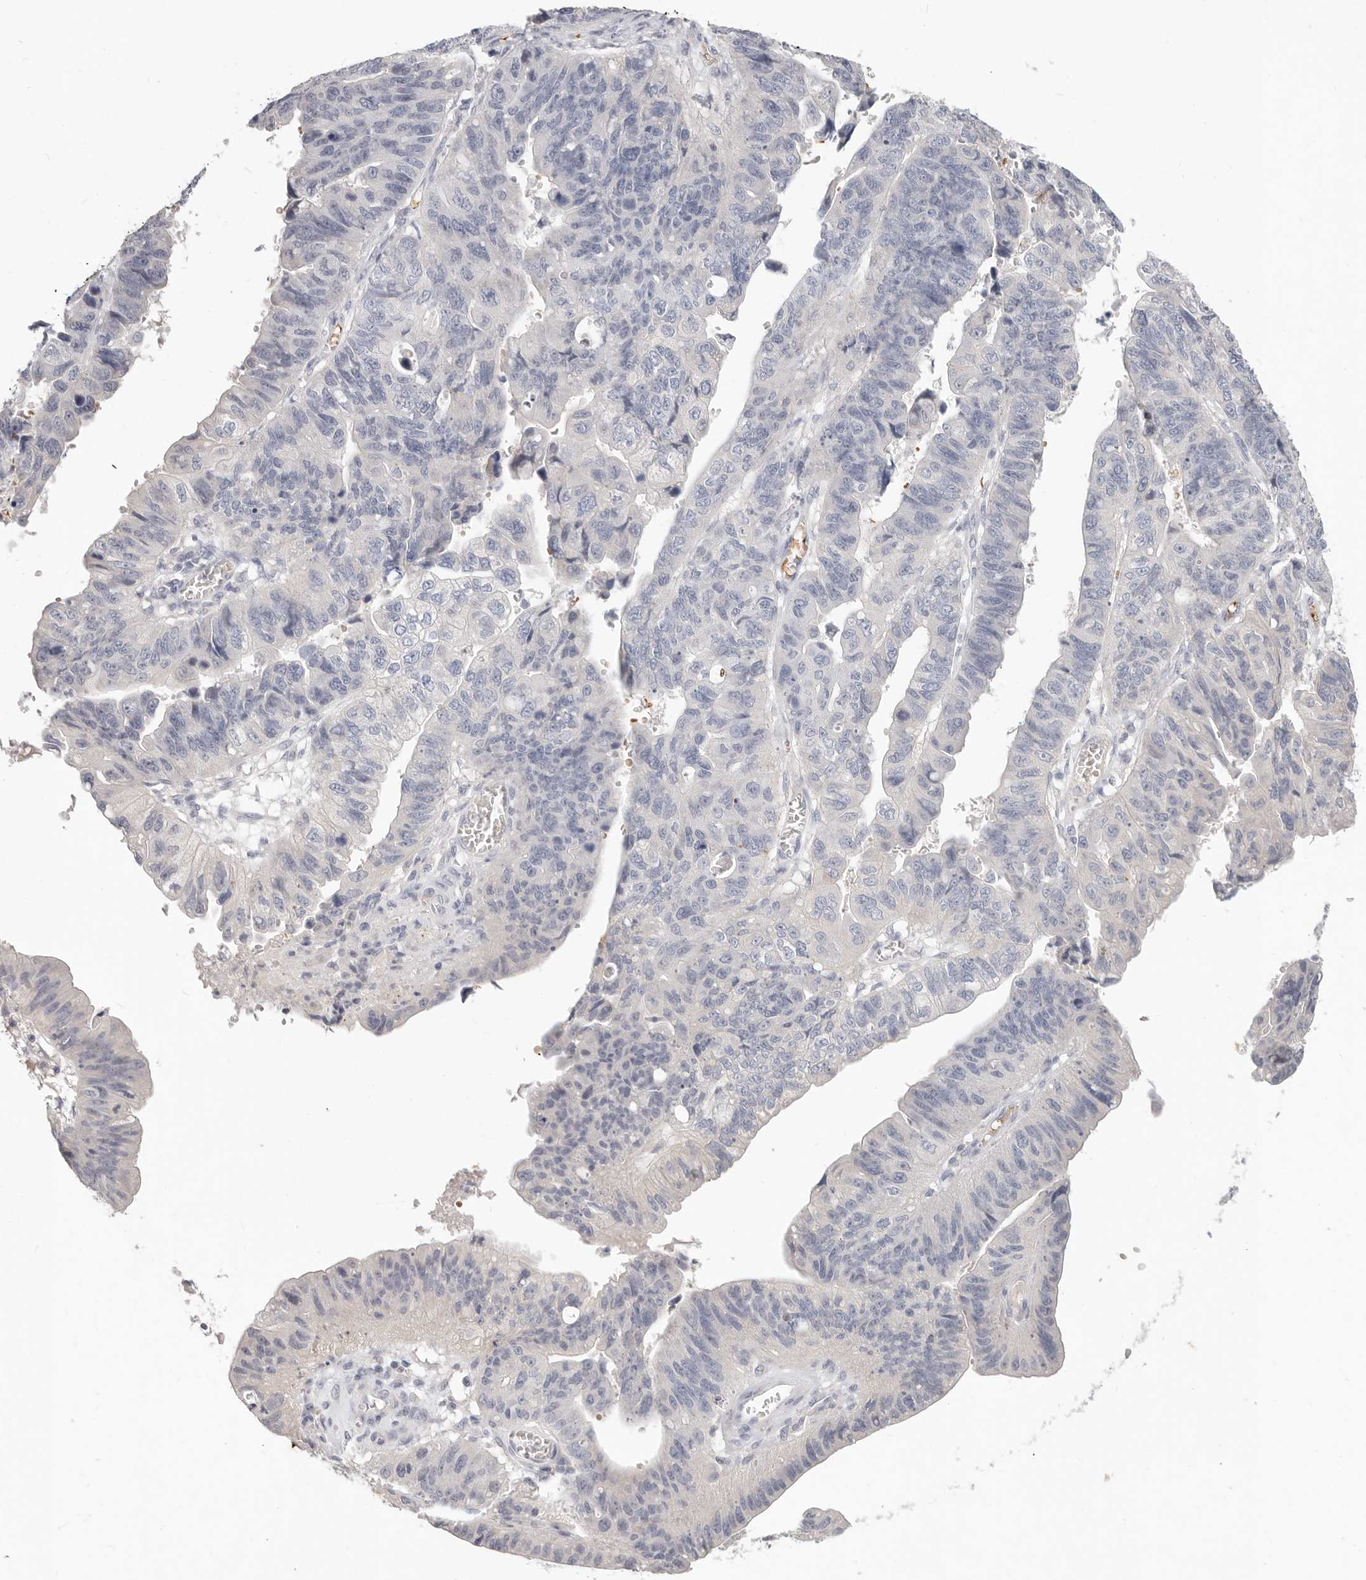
{"staining": {"intensity": "negative", "quantity": "none", "location": "none"}, "tissue": "stomach cancer", "cell_type": "Tumor cells", "image_type": "cancer", "snomed": [{"axis": "morphology", "description": "Adenocarcinoma, NOS"}, {"axis": "topography", "description": "Stomach"}], "caption": "Tumor cells are negative for protein expression in human stomach cancer (adenocarcinoma). (Brightfield microscopy of DAB IHC at high magnification).", "gene": "TMEM63B", "patient": {"sex": "male", "age": 59}}